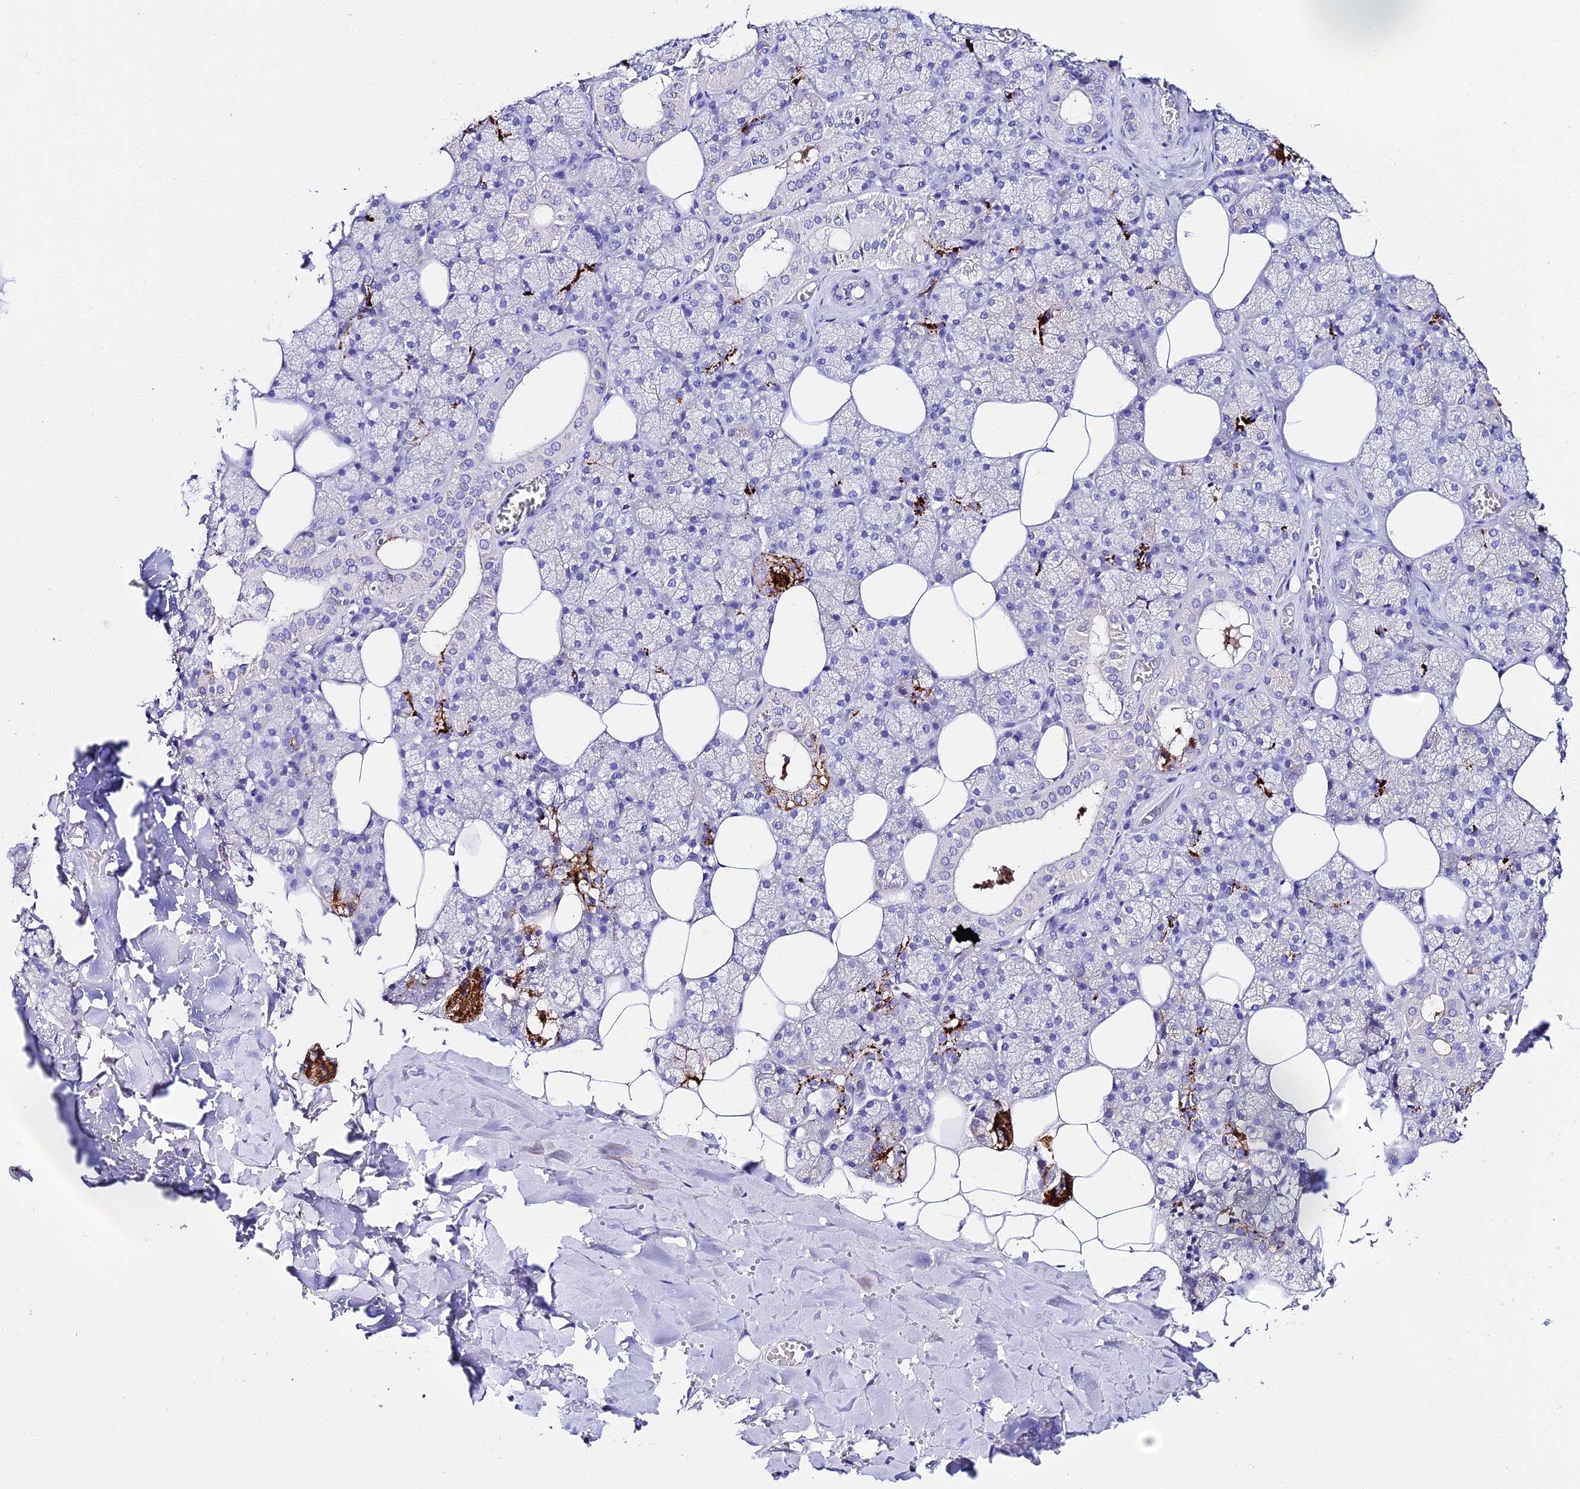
{"staining": {"intensity": "strong", "quantity": "<25%", "location": "cytoplasmic/membranous"}, "tissue": "salivary gland", "cell_type": "Glandular cells", "image_type": "normal", "snomed": [{"axis": "morphology", "description": "Normal tissue, NOS"}, {"axis": "topography", "description": "Salivary gland"}], "caption": "Salivary gland stained with a protein marker exhibits strong staining in glandular cells.", "gene": "TMEM117", "patient": {"sex": "male", "age": 62}}